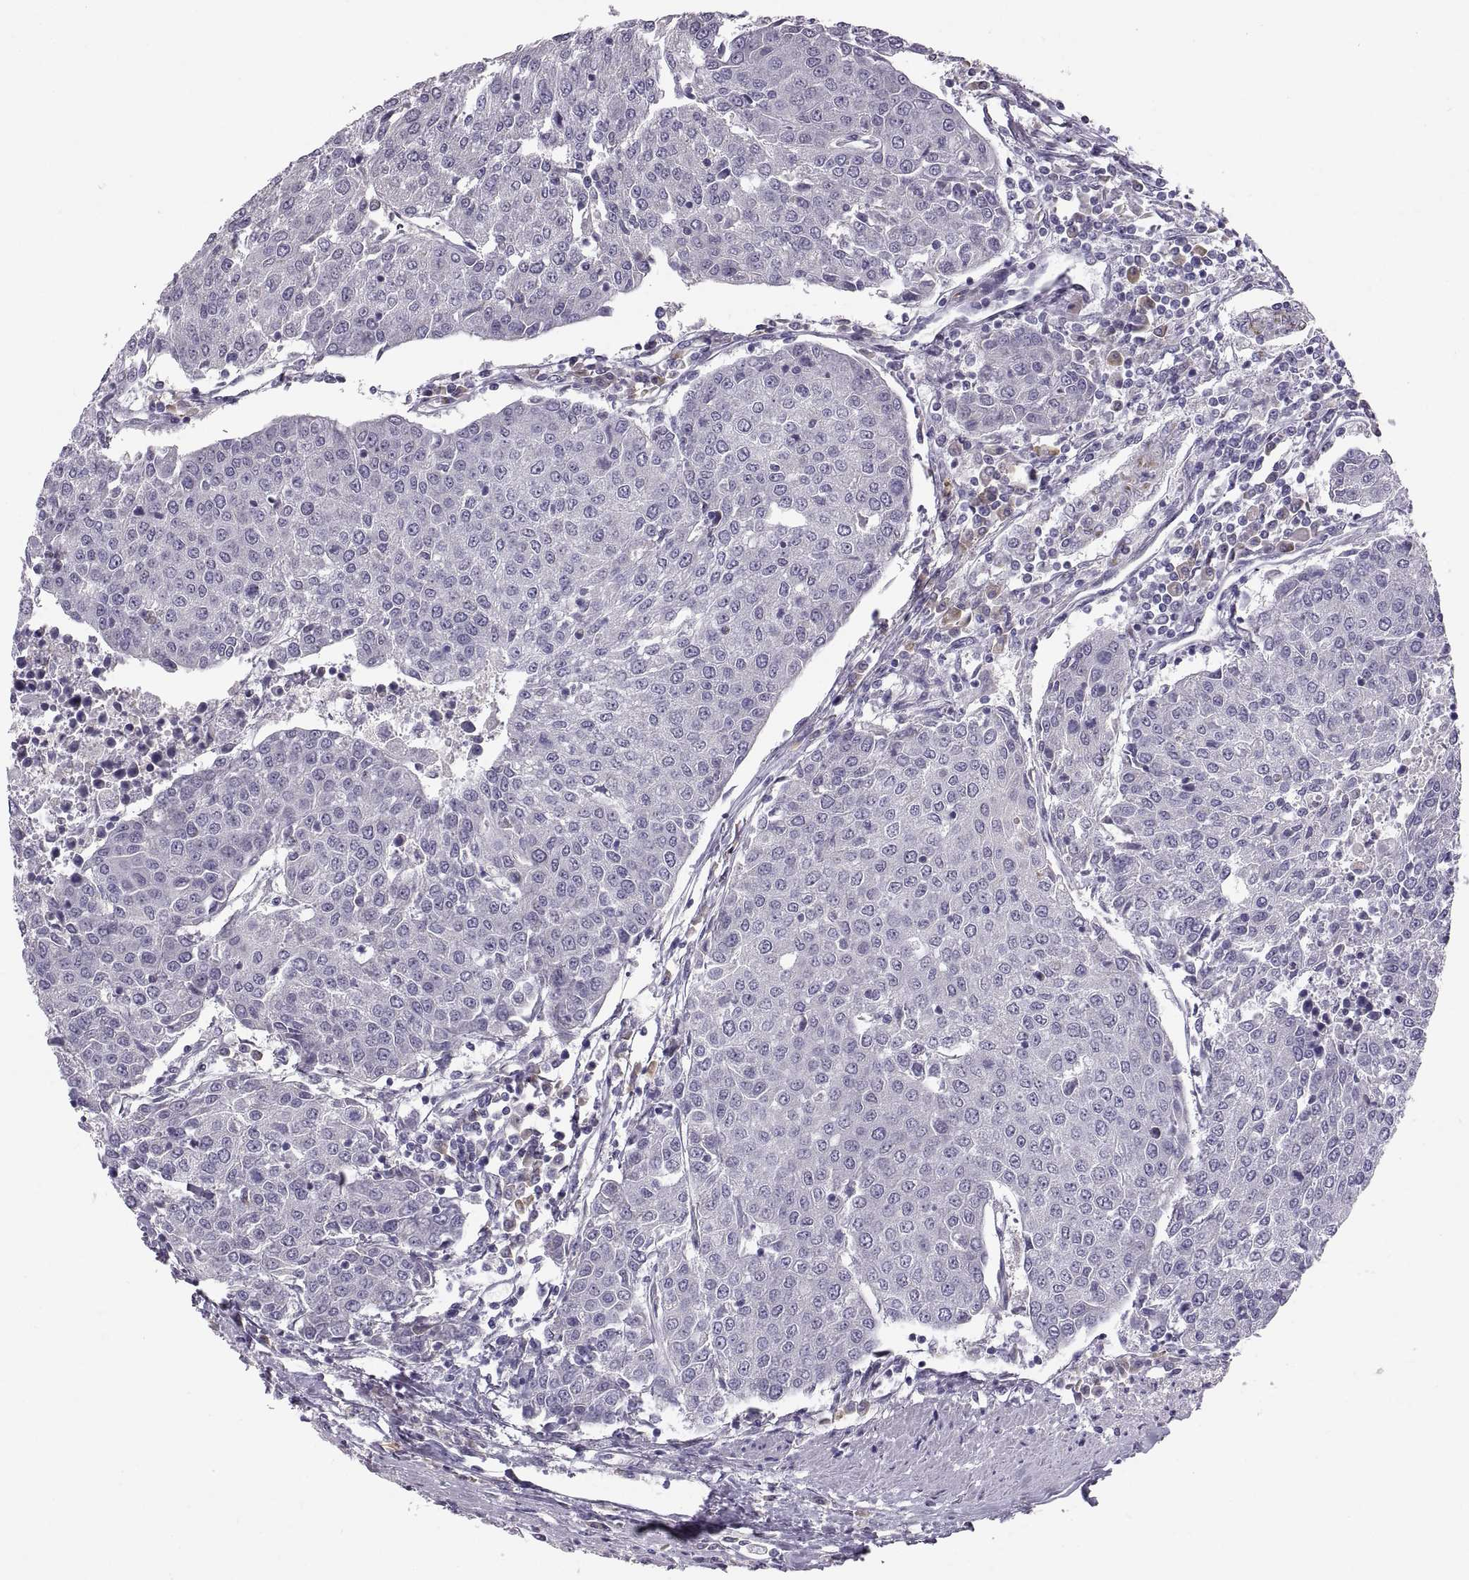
{"staining": {"intensity": "negative", "quantity": "none", "location": "none"}, "tissue": "urothelial cancer", "cell_type": "Tumor cells", "image_type": "cancer", "snomed": [{"axis": "morphology", "description": "Urothelial carcinoma, High grade"}, {"axis": "topography", "description": "Urinary bladder"}], "caption": "Tumor cells are negative for protein expression in human urothelial carcinoma (high-grade). (Immunohistochemistry (ihc), brightfield microscopy, high magnification).", "gene": "MAGEB18", "patient": {"sex": "female", "age": 85}}